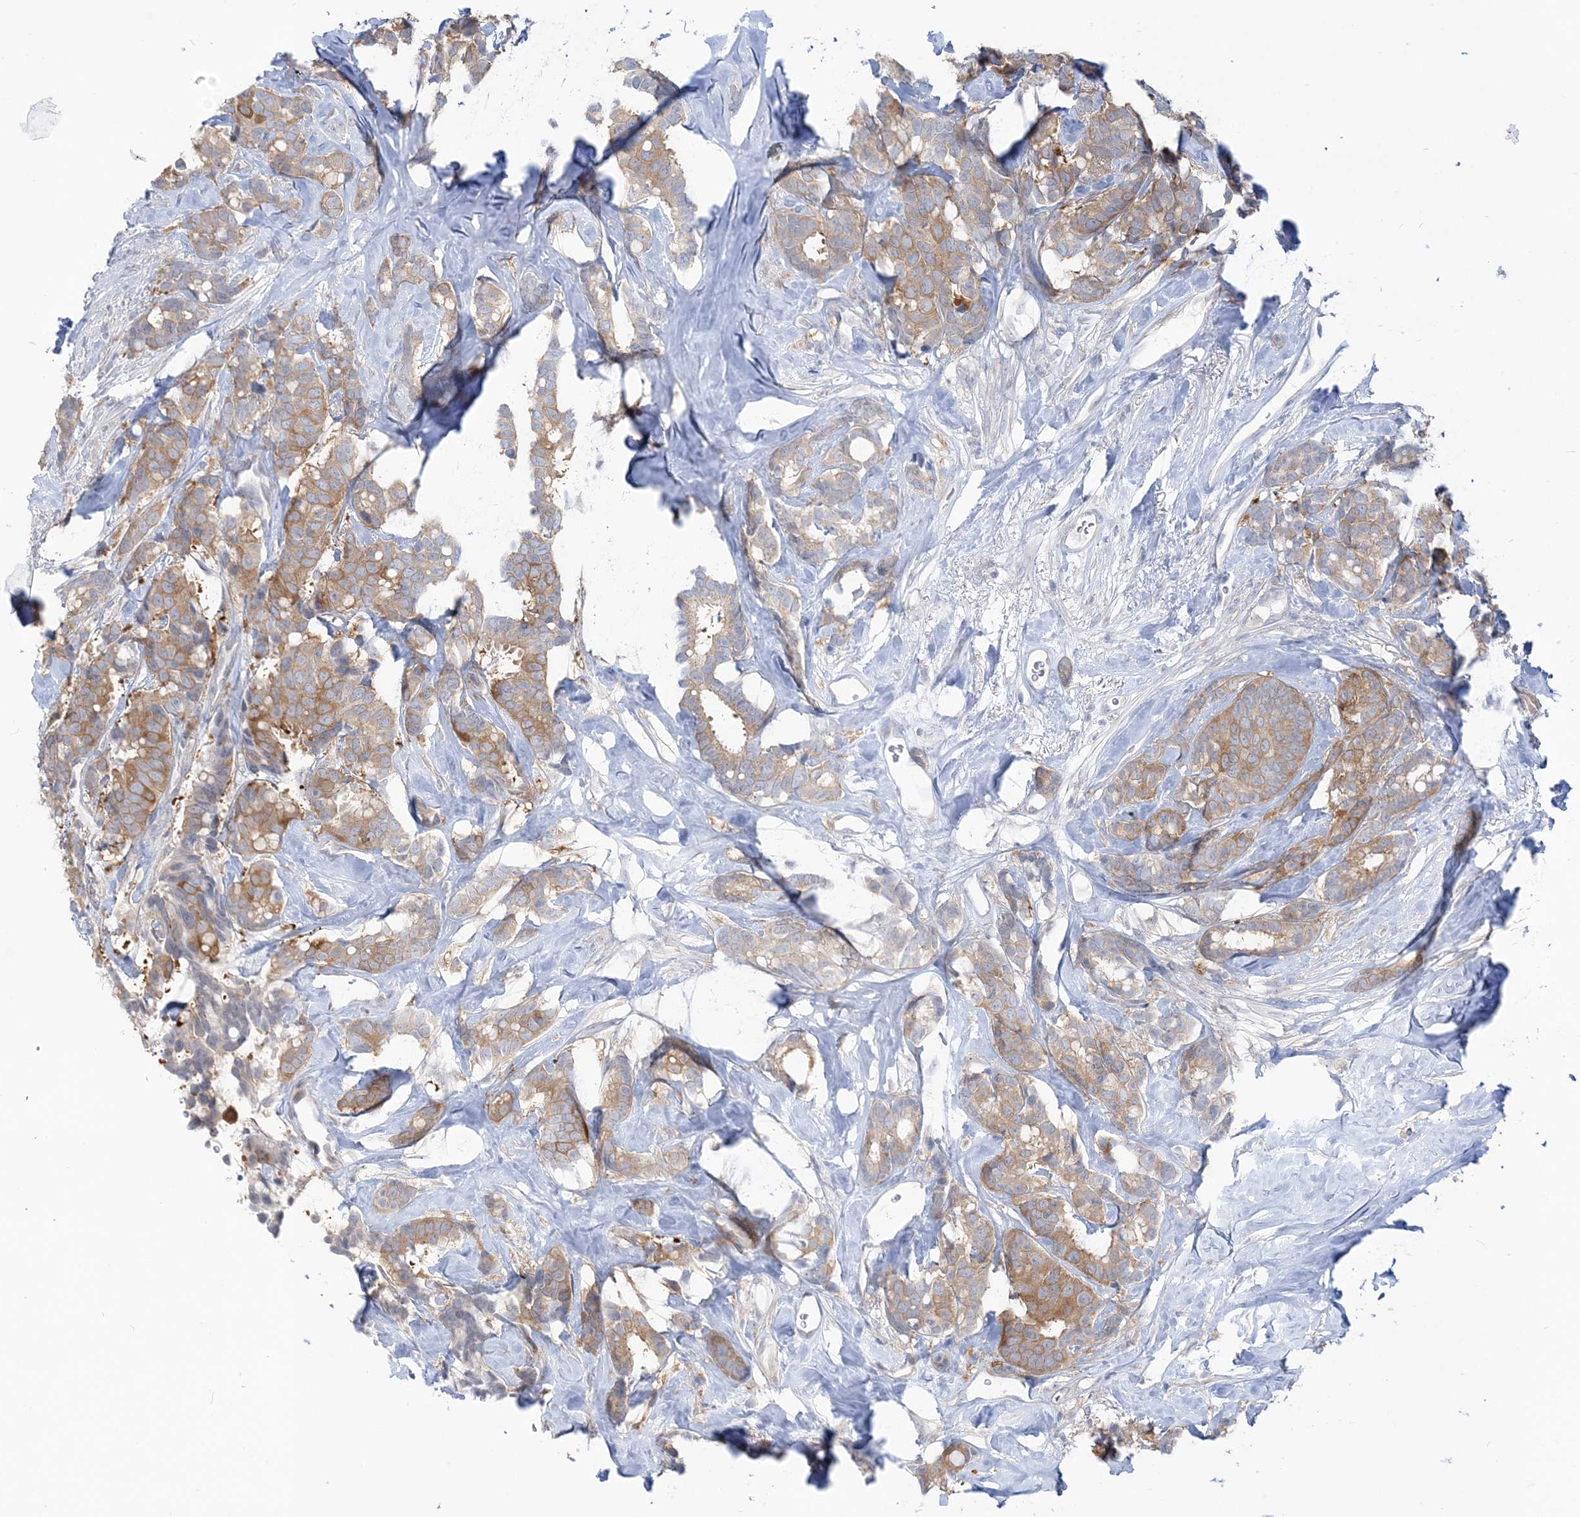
{"staining": {"intensity": "moderate", "quantity": ">75%", "location": "cytoplasmic/membranous"}, "tissue": "breast cancer", "cell_type": "Tumor cells", "image_type": "cancer", "snomed": [{"axis": "morphology", "description": "Duct carcinoma"}, {"axis": "topography", "description": "Breast"}], "caption": "Immunohistochemical staining of breast cancer reveals medium levels of moderate cytoplasmic/membranous protein positivity in about >75% of tumor cells. Using DAB (3,3'-diaminobenzidine) (brown) and hematoxylin (blue) stains, captured at high magnification using brightfield microscopy.", "gene": "THADA", "patient": {"sex": "female", "age": 40}}